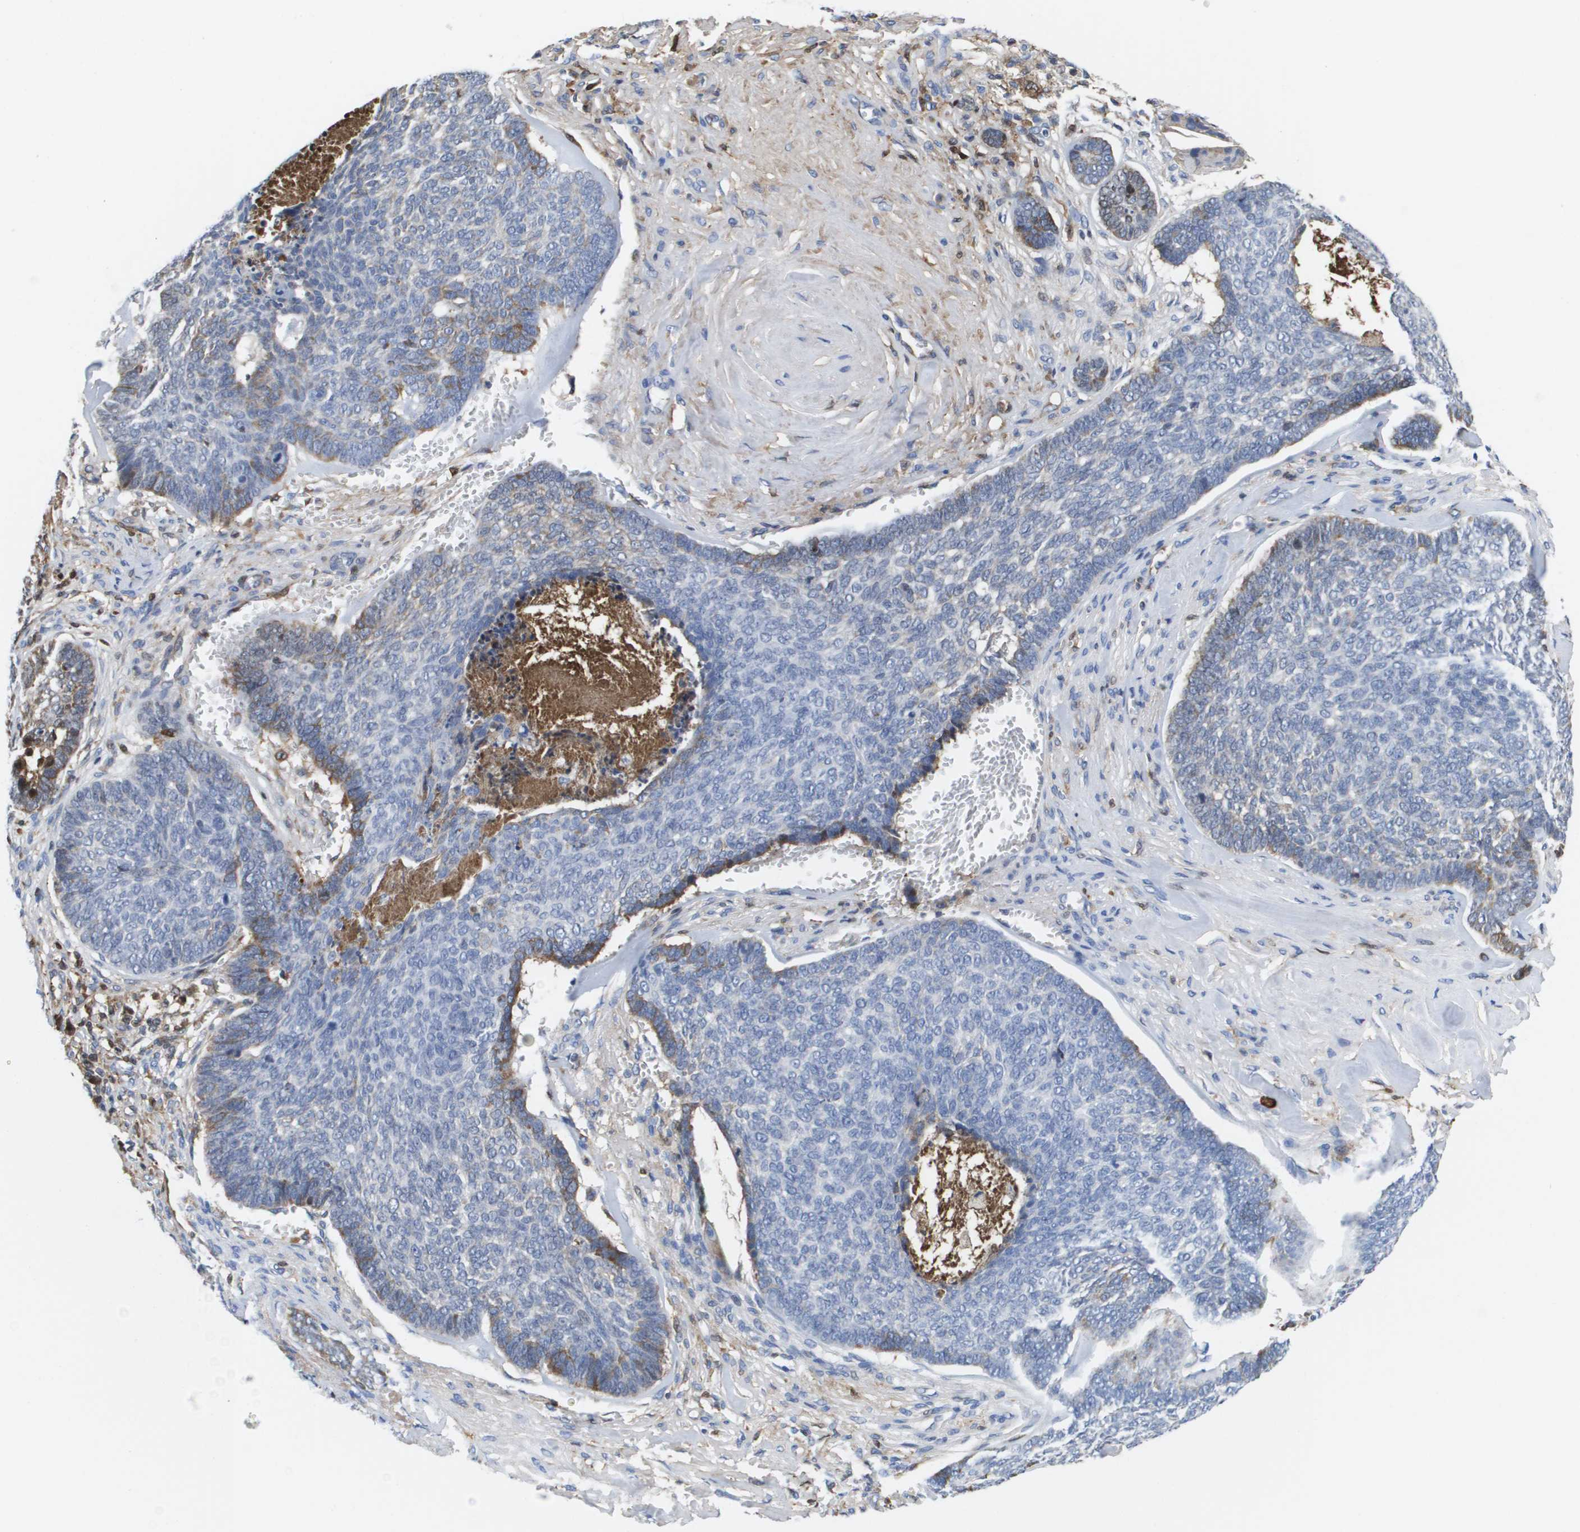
{"staining": {"intensity": "weak", "quantity": "<25%", "location": "cytoplasmic/membranous"}, "tissue": "skin cancer", "cell_type": "Tumor cells", "image_type": "cancer", "snomed": [{"axis": "morphology", "description": "Basal cell carcinoma"}, {"axis": "topography", "description": "Skin"}], "caption": "There is no significant expression in tumor cells of skin cancer (basal cell carcinoma).", "gene": "SERPINC1", "patient": {"sex": "male", "age": 84}}